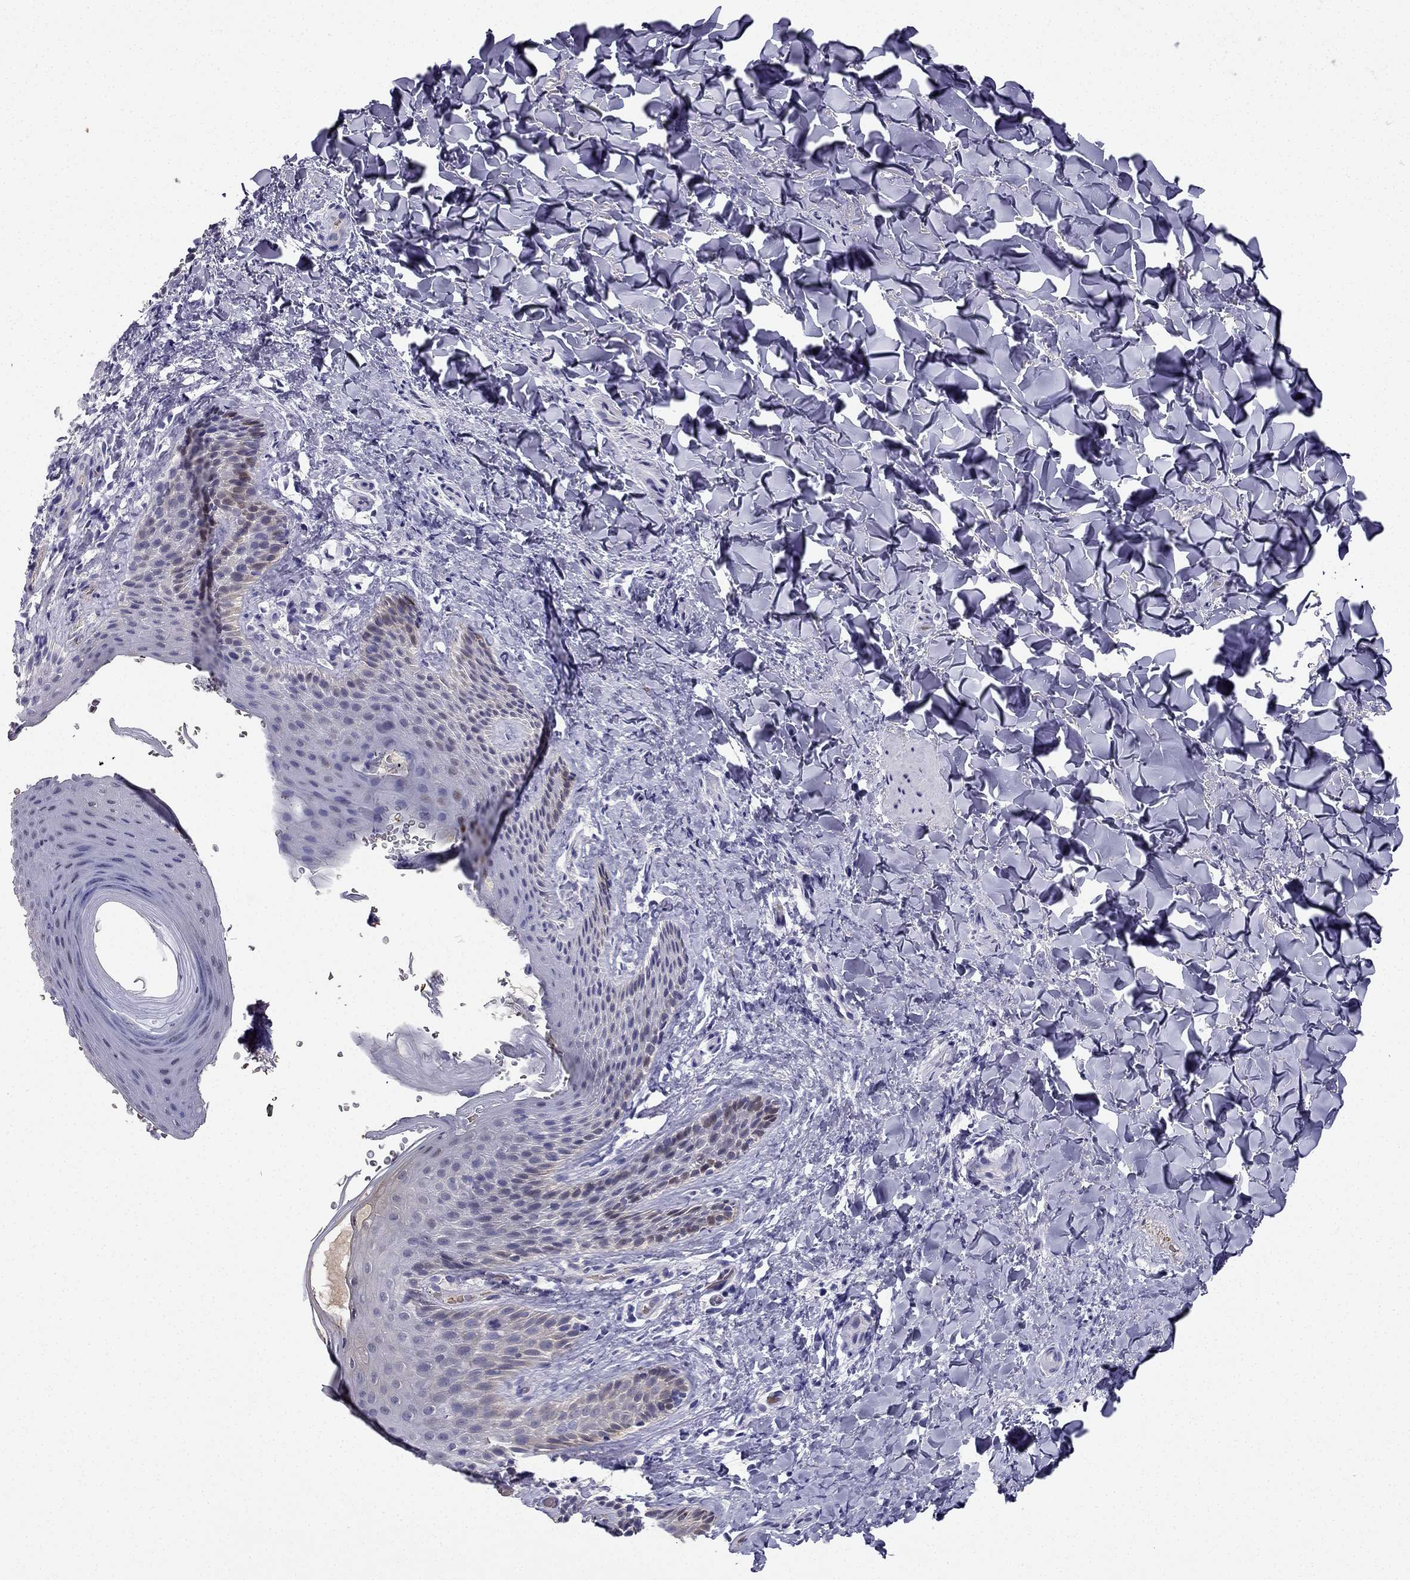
{"staining": {"intensity": "strong", "quantity": "<25%", "location": "nuclear"}, "tissue": "skin", "cell_type": "Epidermal cells", "image_type": "normal", "snomed": [{"axis": "morphology", "description": "Normal tissue, NOS"}, {"axis": "topography", "description": "Anal"}], "caption": "High-power microscopy captured an immunohistochemistry (IHC) micrograph of normal skin, revealing strong nuclear expression in approximately <25% of epidermal cells. (DAB (3,3'-diaminobenzidine) = brown stain, brightfield microscopy at high magnification).", "gene": "RSPH14", "patient": {"sex": "male", "age": 36}}